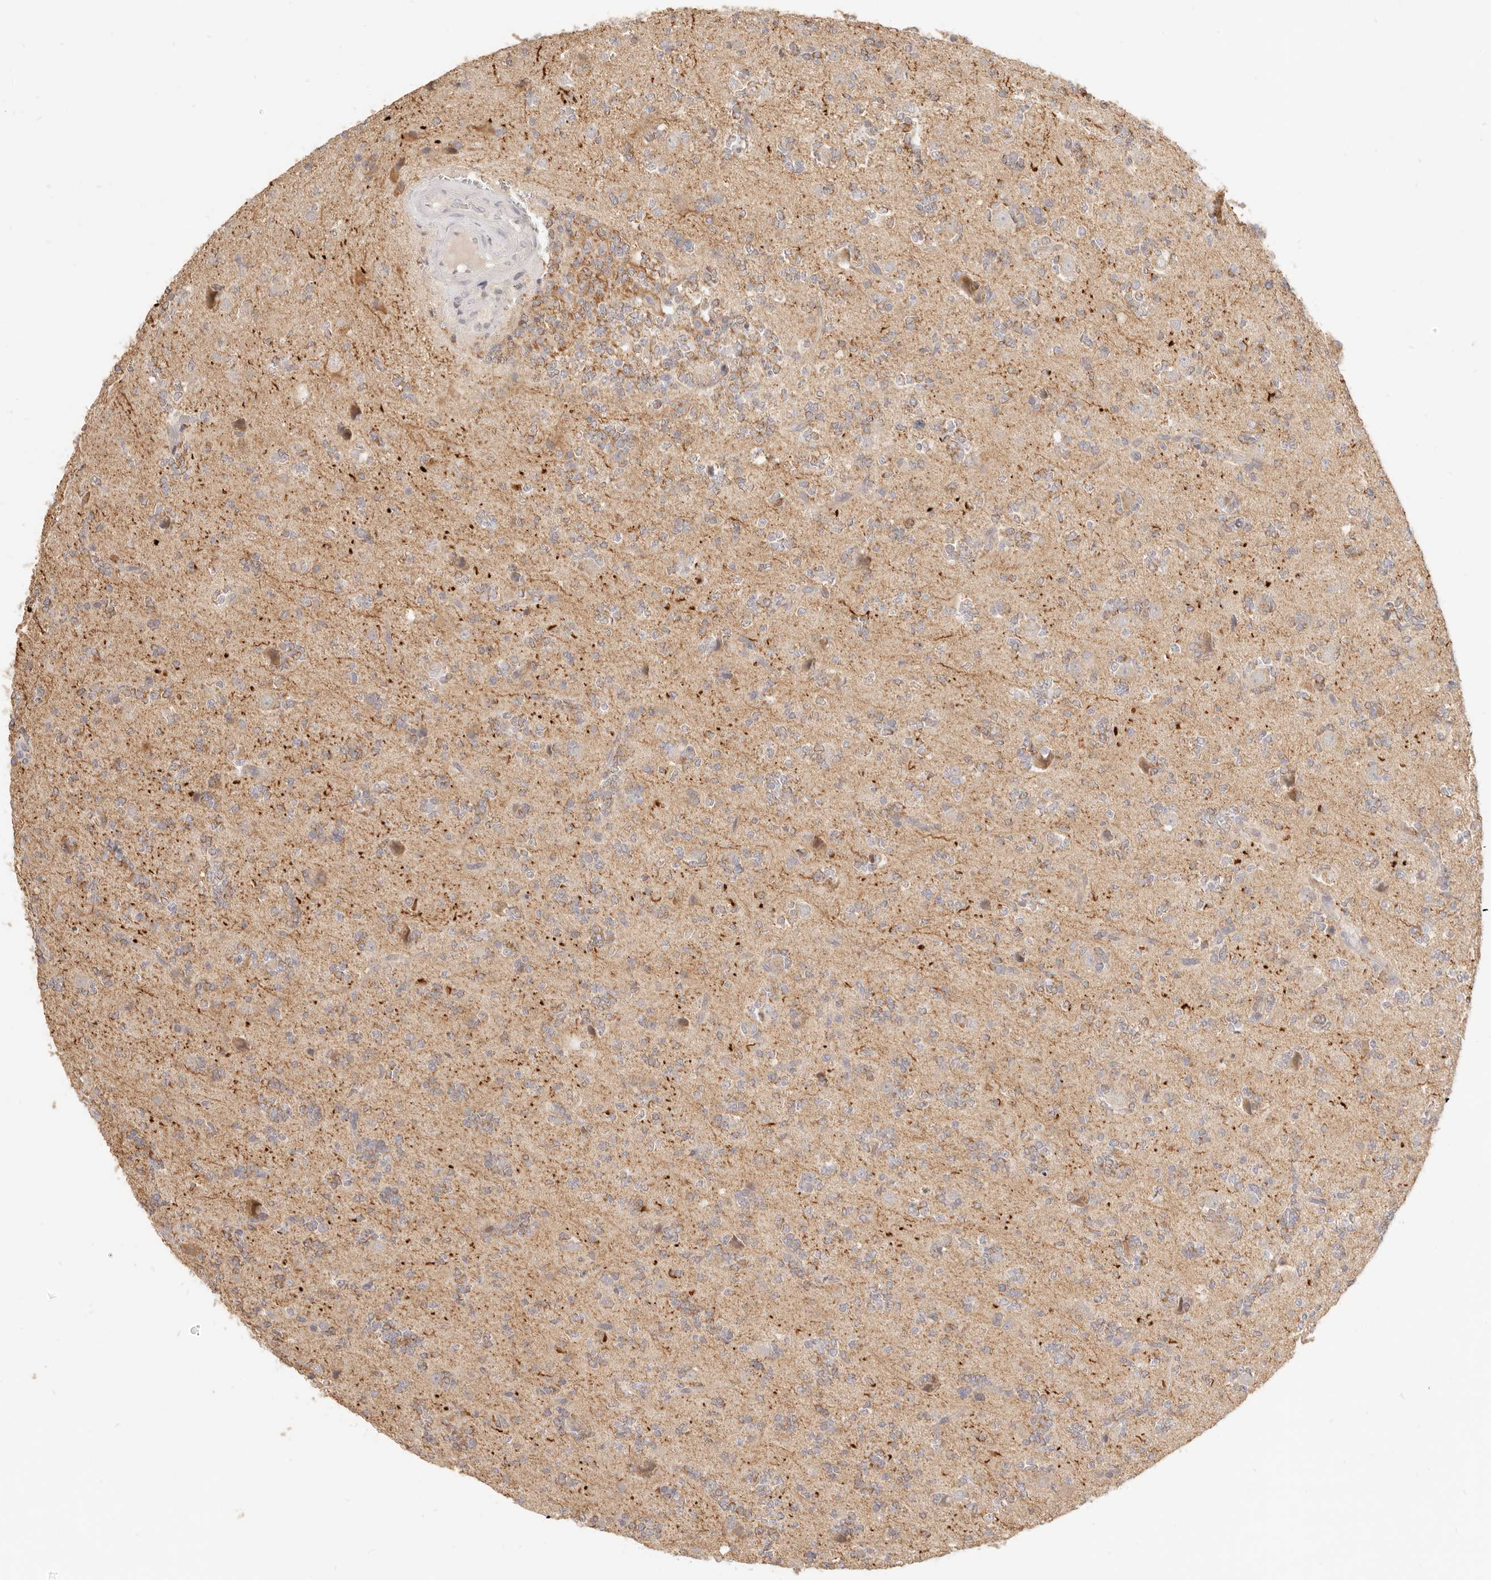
{"staining": {"intensity": "moderate", "quantity": "<25%", "location": "cytoplasmic/membranous"}, "tissue": "glioma", "cell_type": "Tumor cells", "image_type": "cancer", "snomed": [{"axis": "morphology", "description": "Glioma, malignant, High grade"}, {"axis": "topography", "description": "Brain"}], "caption": "Immunohistochemical staining of human glioma demonstrates low levels of moderate cytoplasmic/membranous protein expression in approximately <25% of tumor cells. (brown staining indicates protein expression, while blue staining denotes nuclei).", "gene": "CPLANE2", "patient": {"sex": "female", "age": 62}}